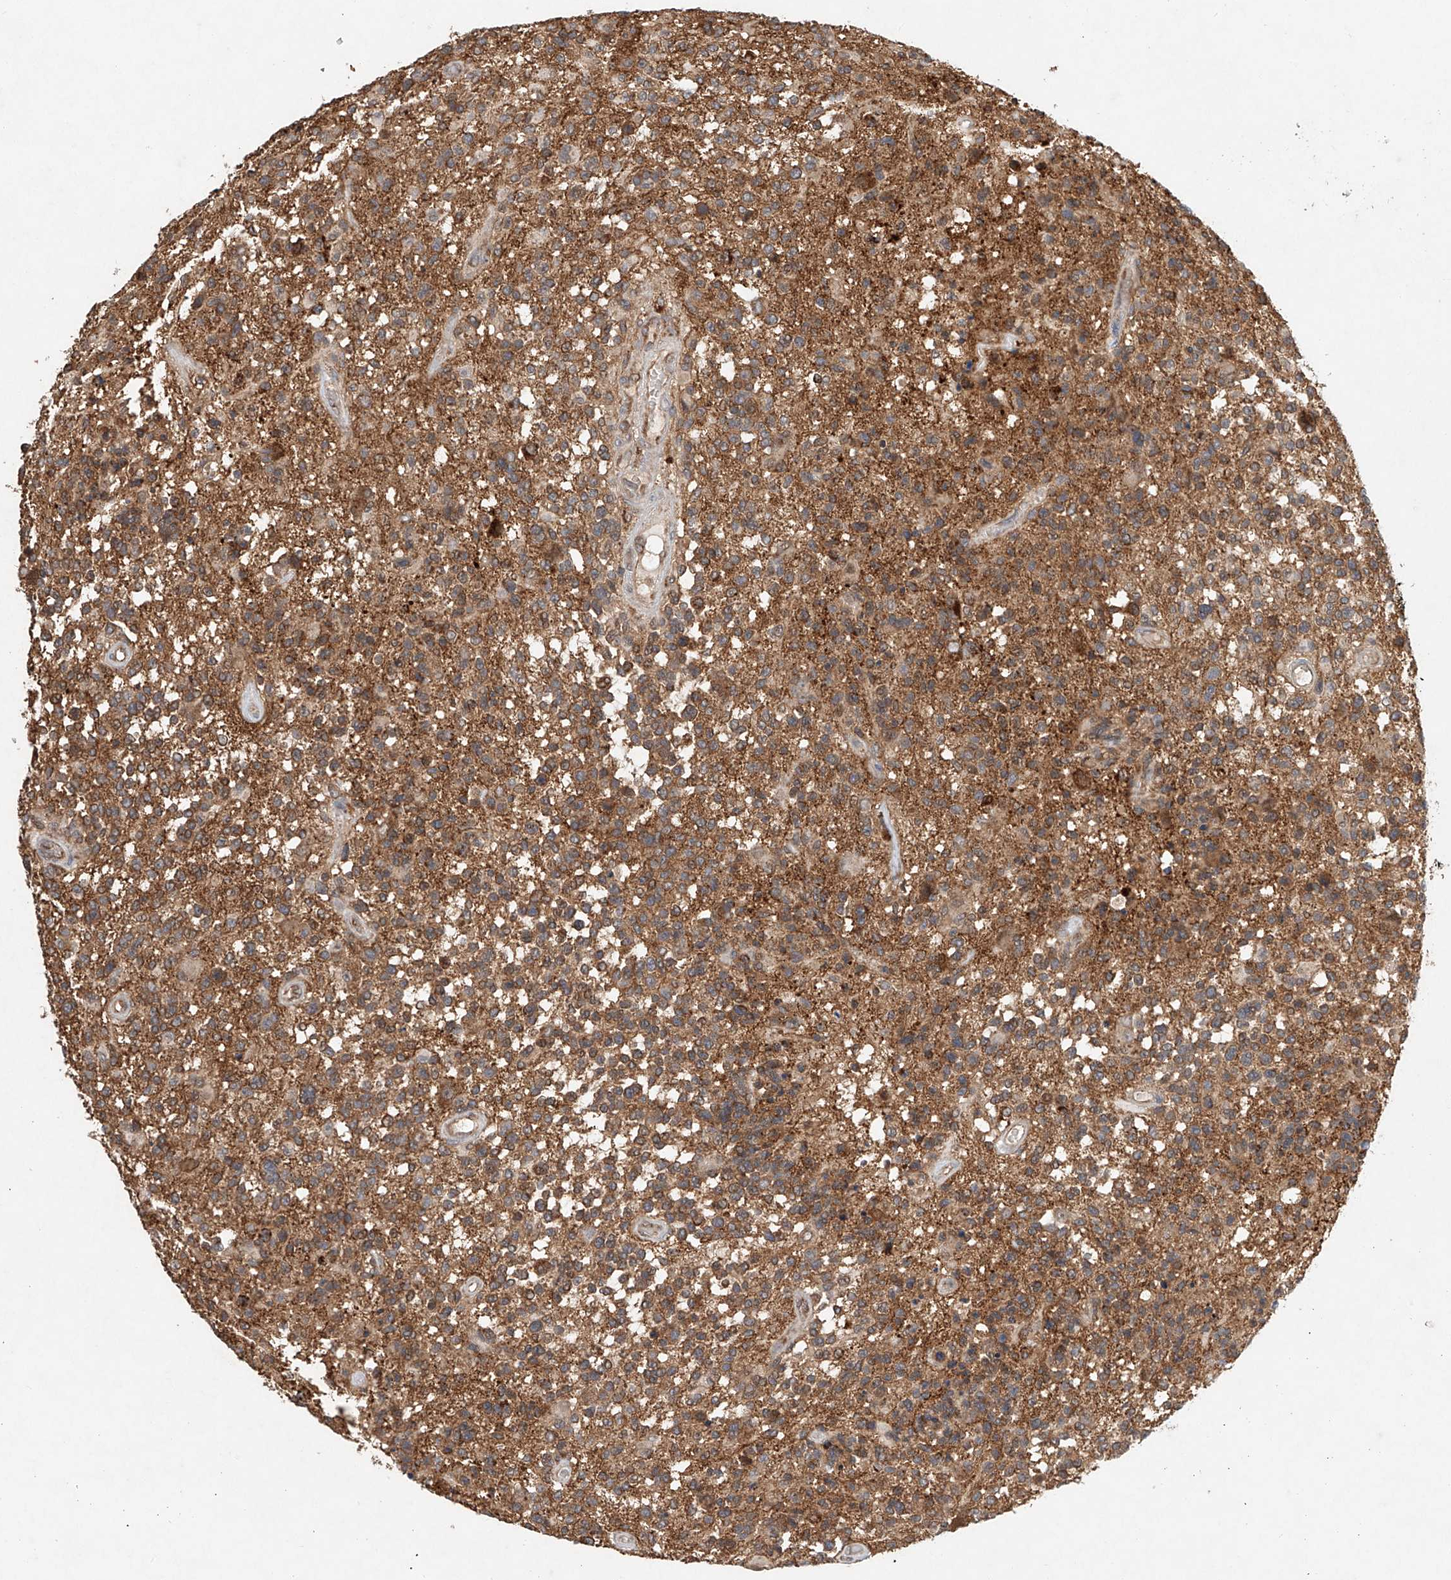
{"staining": {"intensity": "moderate", "quantity": ">75%", "location": "cytoplasmic/membranous"}, "tissue": "glioma", "cell_type": "Tumor cells", "image_type": "cancer", "snomed": [{"axis": "morphology", "description": "Glioma, malignant, High grade"}, {"axis": "morphology", "description": "Glioblastoma, NOS"}, {"axis": "topography", "description": "Brain"}], "caption": "Glioma was stained to show a protein in brown. There is medium levels of moderate cytoplasmic/membranous expression in about >75% of tumor cells.", "gene": "DCAF11", "patient": {"sex": "male", "age": 60}}